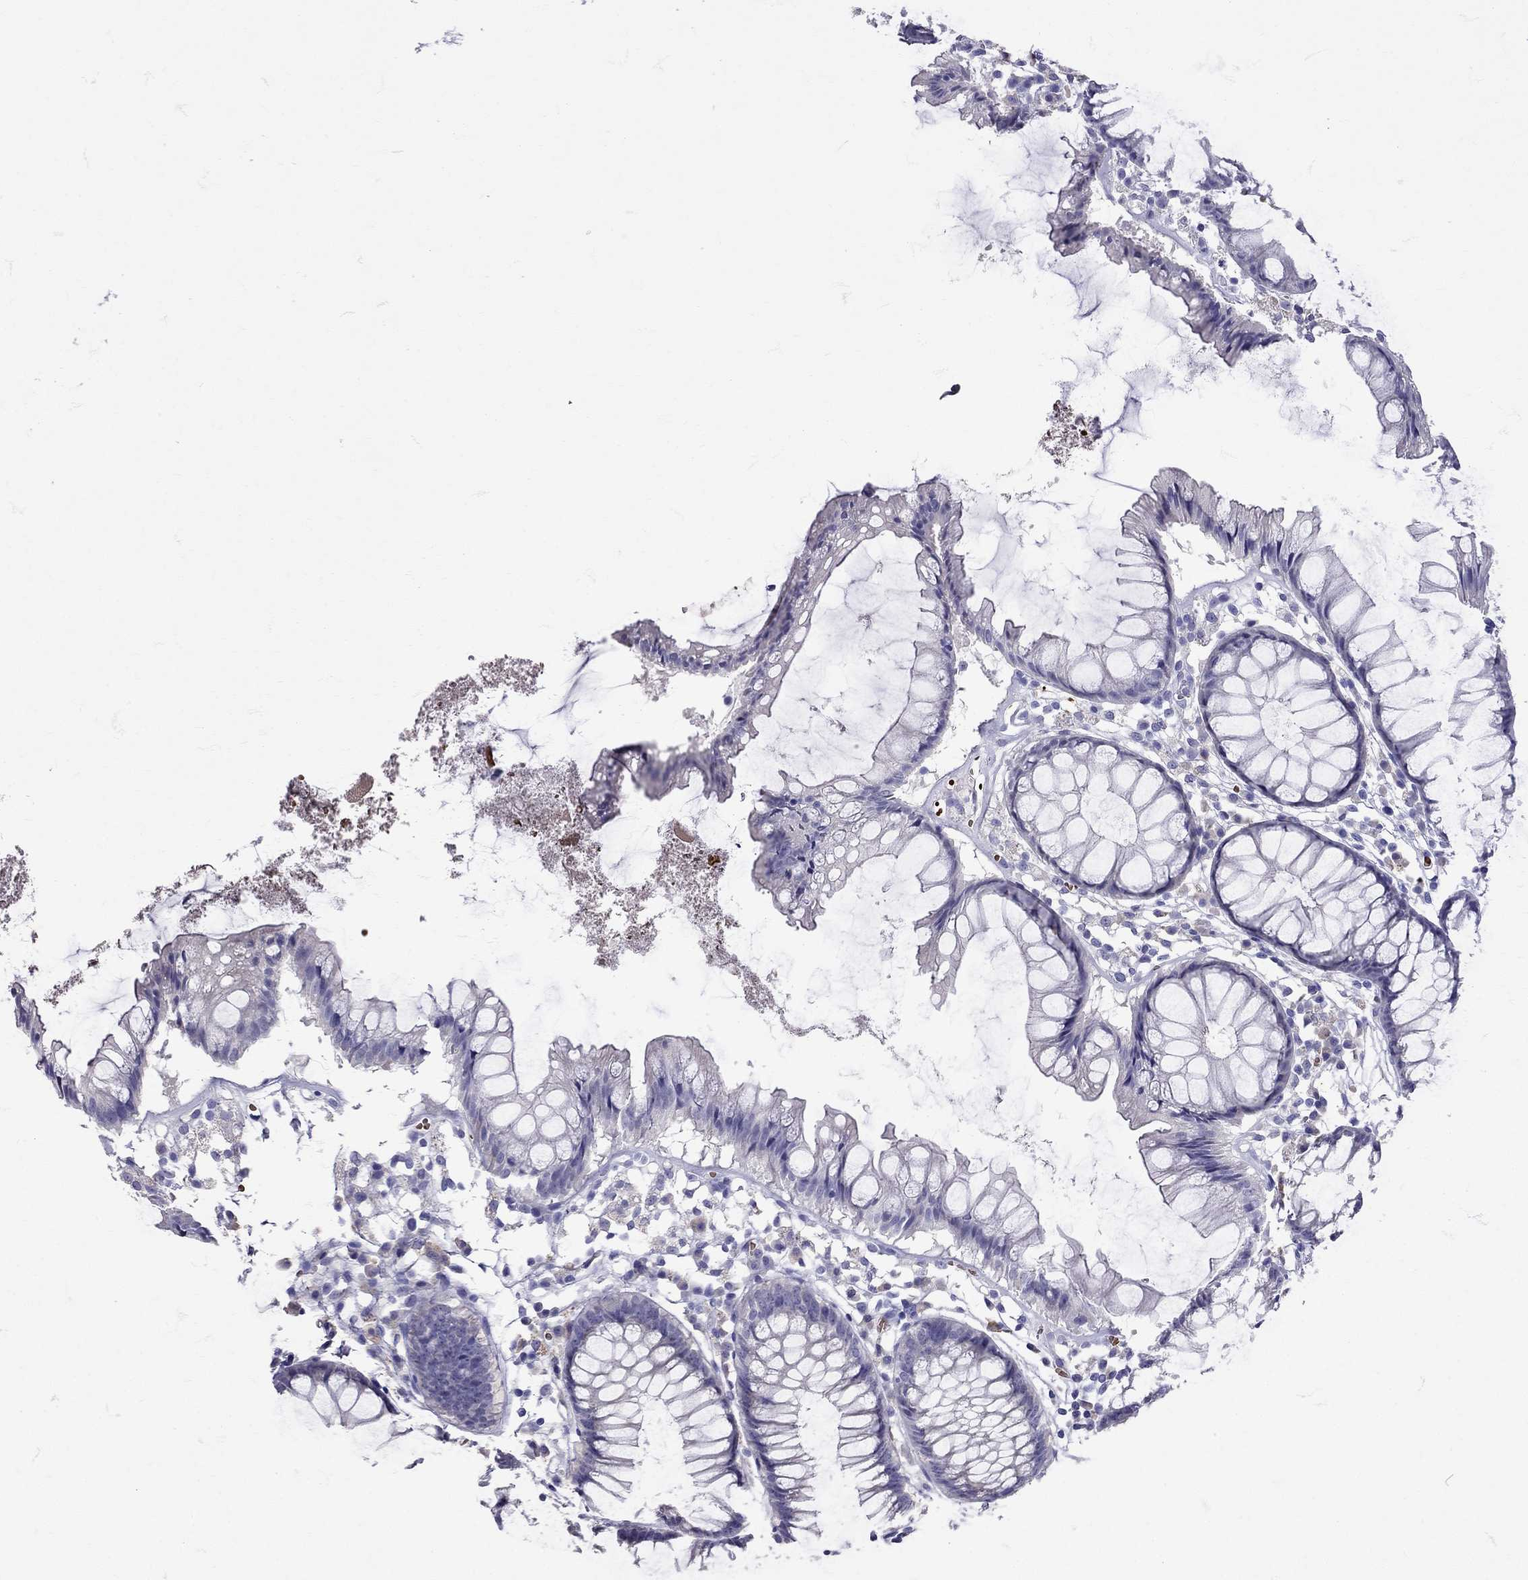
{"staining": {"intensity": "negative", "quantity": "none", "location": "none"}, "tissue": "colon", "cell_type": "Endothelial cells", "image_type": "normal", "snomed": [{"axis": "morphology", "description": "Normal tissue, NOS"}, {"axis": "morphology", "description": "Adenocarcinoma, NOS"}, {"axis": "topography", "description": "Colon"}], "caption": "Immunohistochemistry of normal colon shows no positivity in endothelial cells.", "gene": "TBR1", "patient": {"sex": "male", "age": 65}}